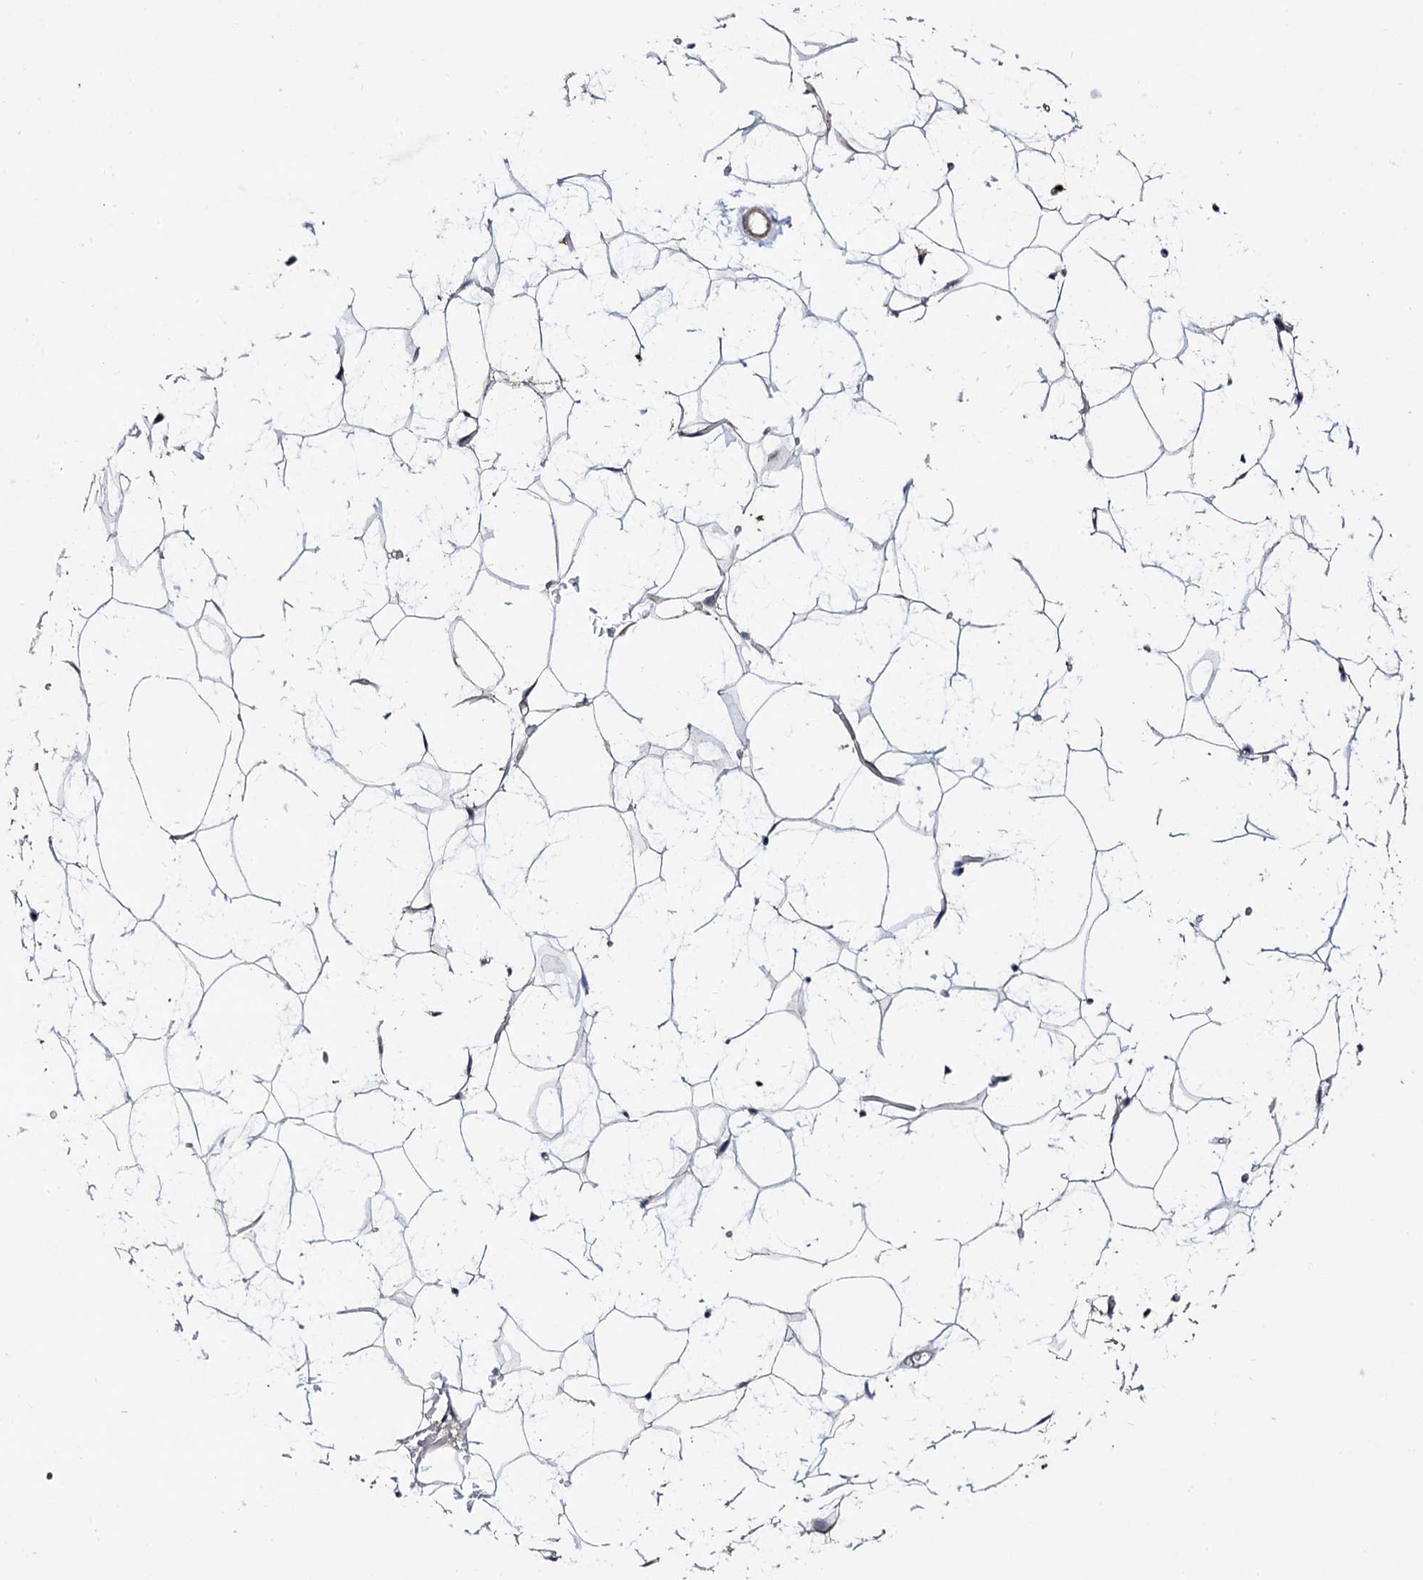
{"staining": {"intensity": "moderate", "quantity": ">75%", "location": "cytoplasmic/membranous"}, "tissue": "adipose tissue", "cell_type": "Adipocytes", "image_type": "normal", "snomed": [{"axis": "morphology", "description": "Normal tissue, NOS"}, {"axis": "topography", "description": "Breast"}], "caption": "Immunohistochemical staining of unremarkable adipose tissue reveals medium levels of moderate cytoplasmic/membranous positivity in about >75% of adipocytes. The protein of interest is shown in brown color, while the nuclei are stained blue.", "gene": "GTPBP4", "patient": {"sex": "female", "age": 26}}